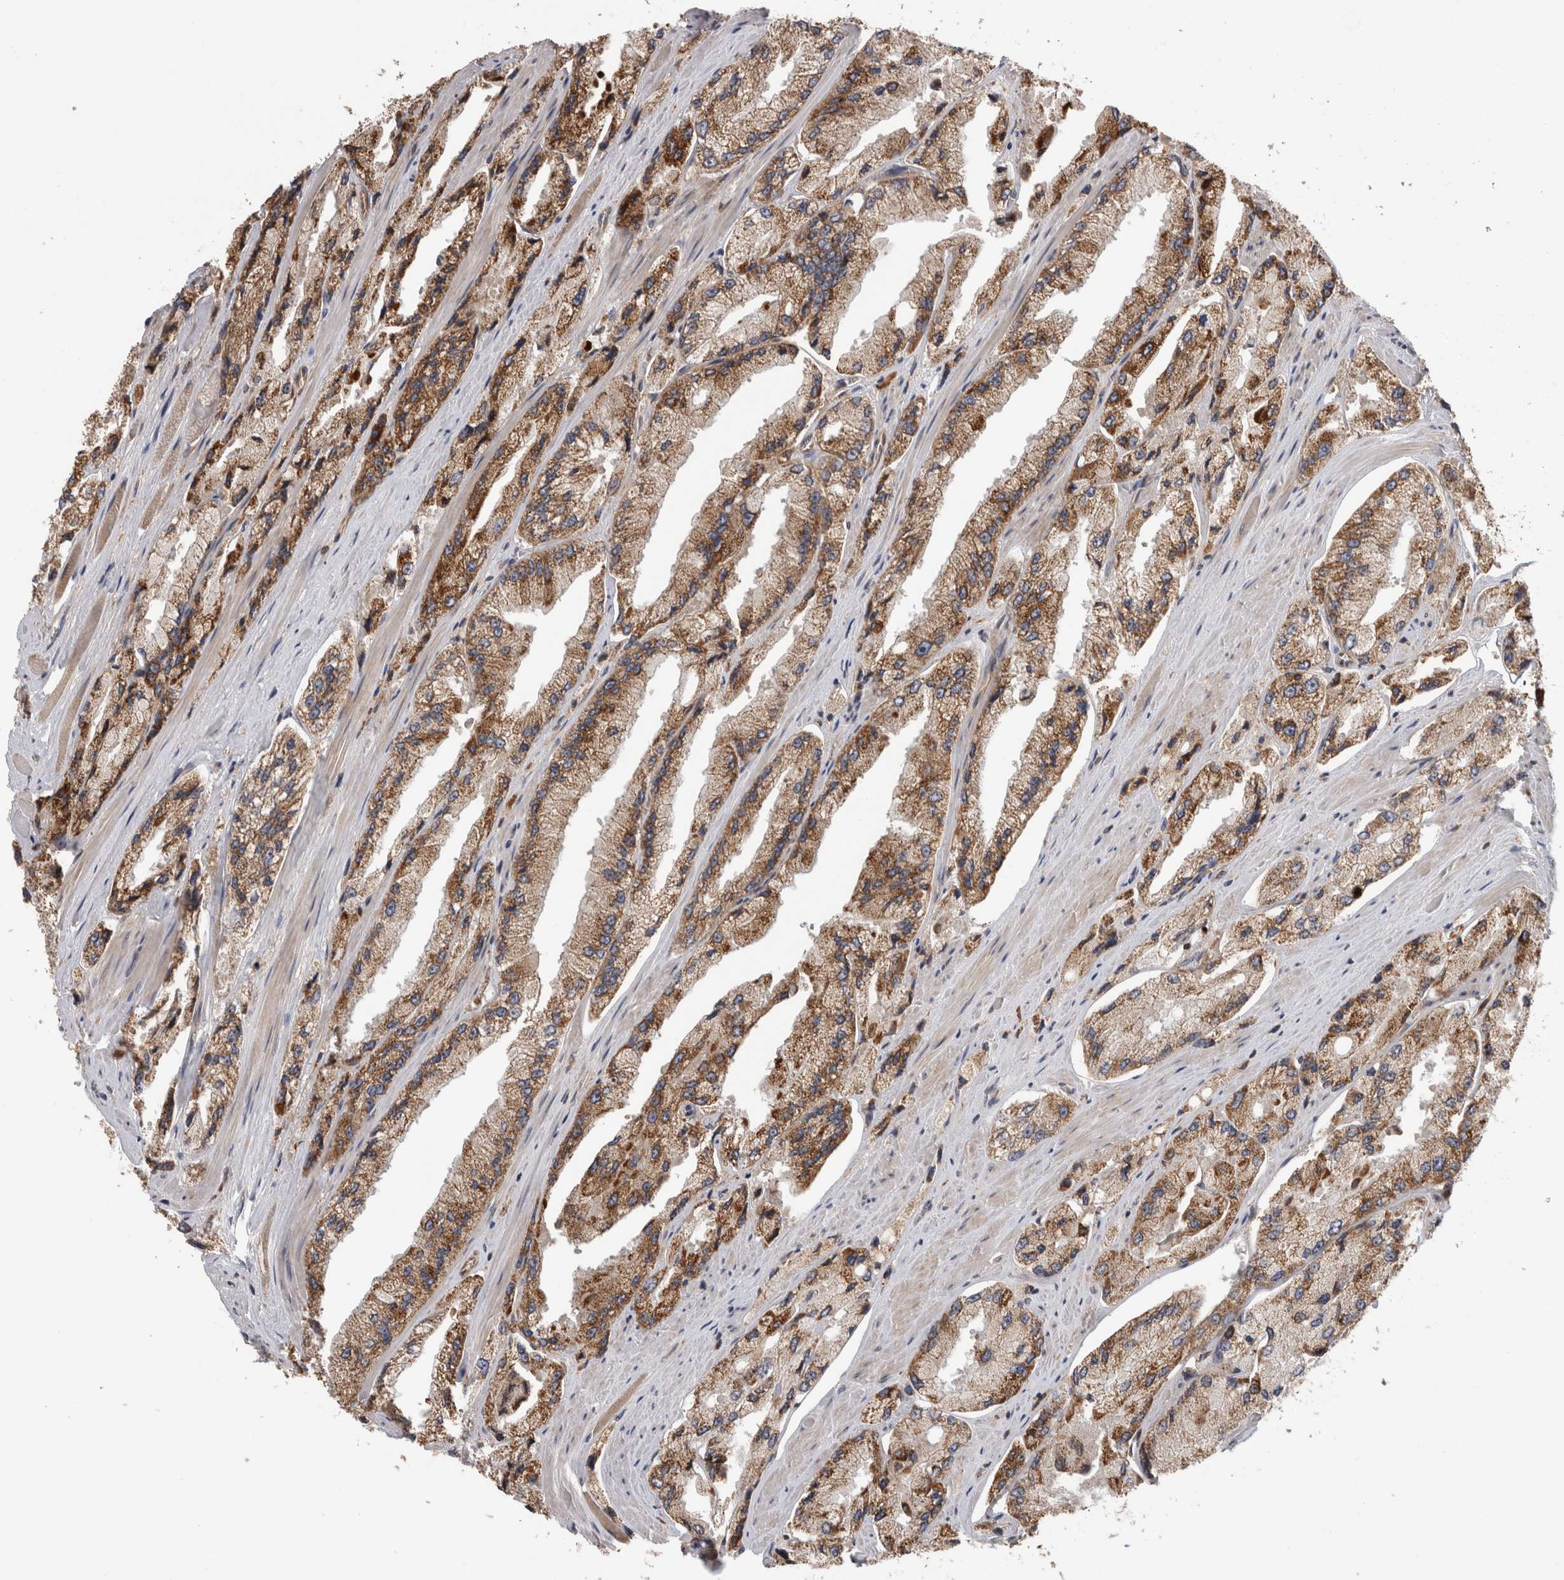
{"staining": {"intensity": "moderate", "quantity": ">75%", "location": "cytoplasmic/membranous"}, "tissue": "prostate cancer", "cell_type": "Tumor cells", "image_type": "cancer", "snomed": [{"axis": "morphology", "description": "Adenocarcinoma, High grade"}, {"axis": "topography", "description": "Prostate"}], "caption": "The immunohistochemical stain highlights moderate cytoplasmic/membranous staining in tumor cells of adenocarcinoma (high-grade) (prostate) tissue. (DAB (3,3'-diaminobenzidine) = brown stain, brightfield microscopy at high magnification).", "gene": "GRIK2", "patient": {"sex": "male", "age": 58}}